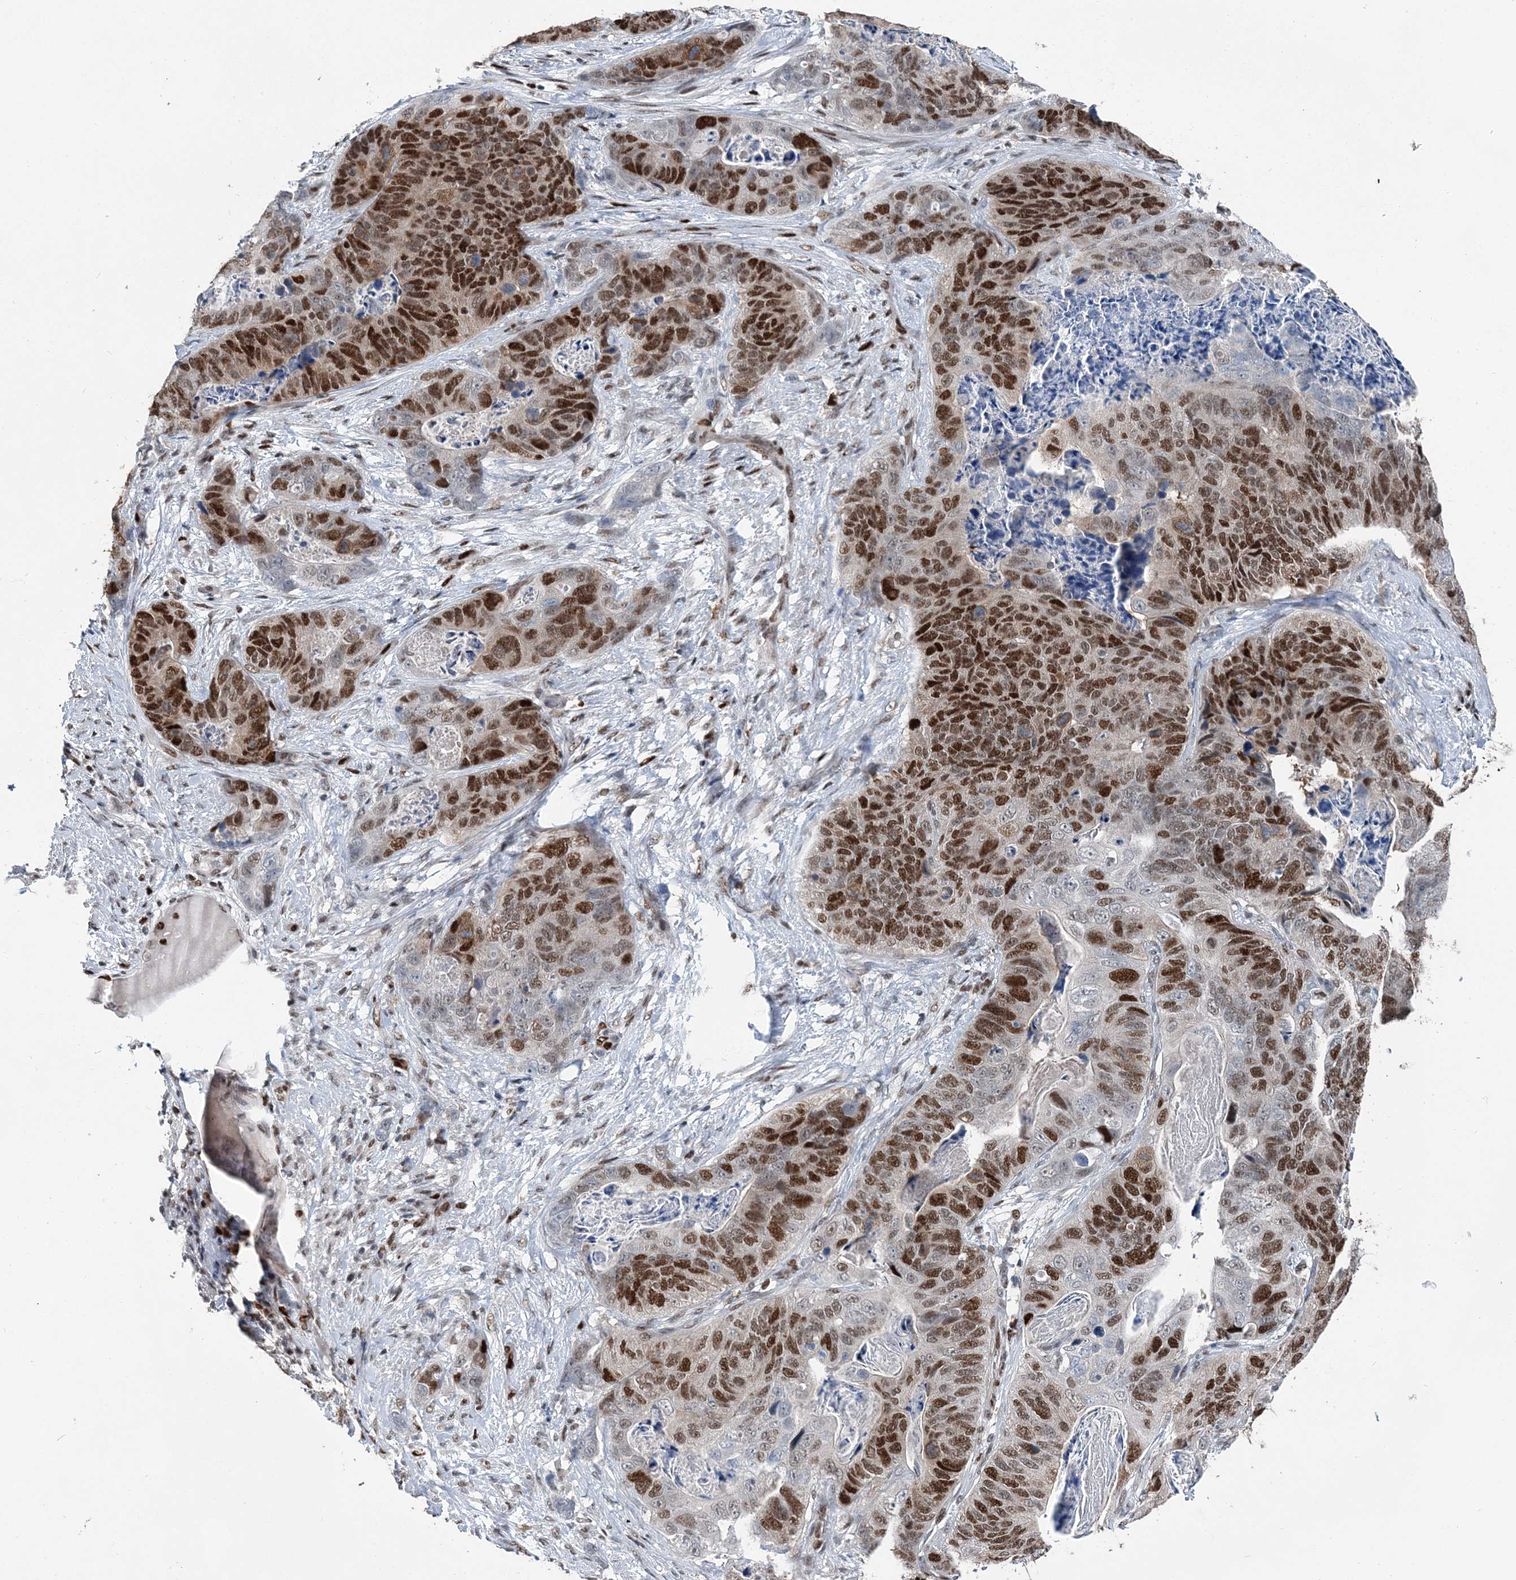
{"staining": {"intensity": "moderate", "quantity": ">75%", "location": "nuclear"}, "tissue": "stomach cancer", "cell_type": "Tumor cells", "image_type": "cancer", "snomed": [{"axis": "morphology", "description": "Normal tissue, NOS"}, {"axis": "morphology", "description": "Adenocarcinoma, NOS"}, {"axis": "topography", "description": "Stomach"}], "caption": "Immunohistochemistry of human adenocarcinoma (stomach) exhibits medium levels of moderate nuclear staining in about >75% of tumor cells.", "gene": "HAT1", "patient": {"sex": "female", "age": 89}}